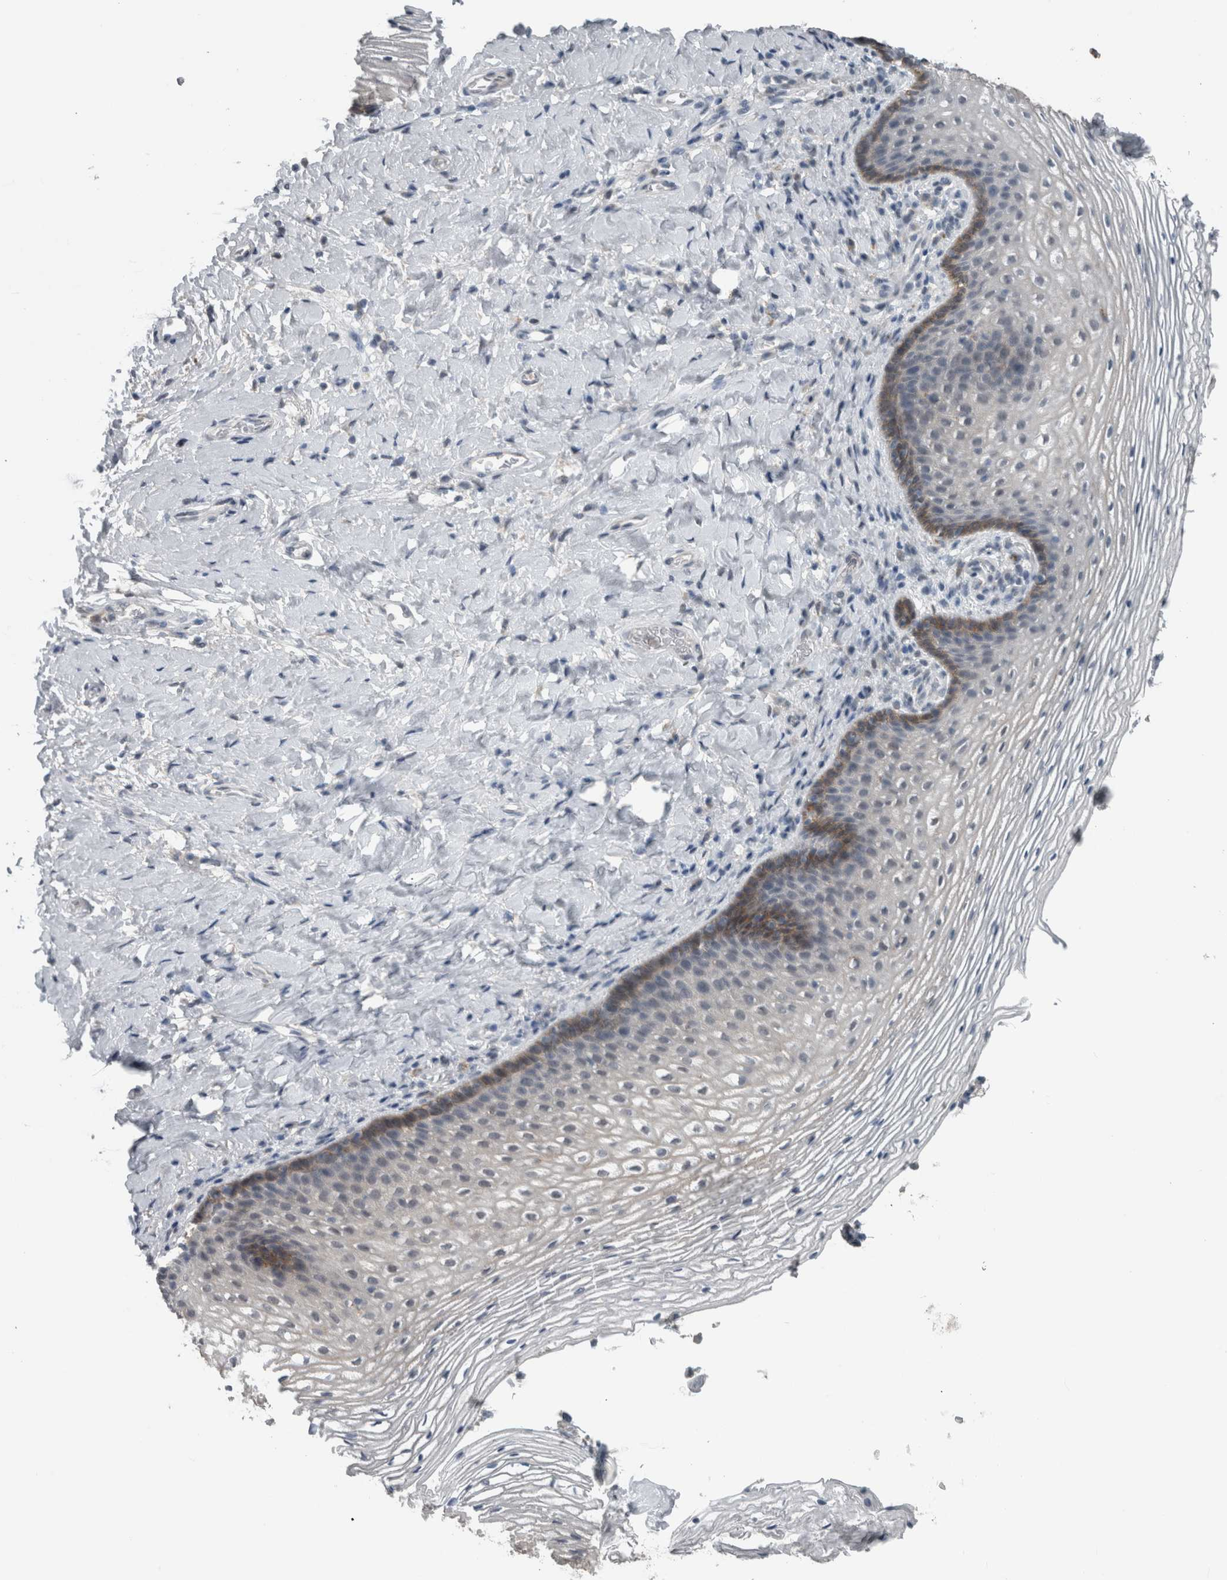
{"staining": {"intensity": "moderate", "quantity": "<25%", "location": "cytoplasmic/membranous"}, "tissue": "vagina", "cell_type": "Squamous epithelial cells", "image_type": "normal", "snomed": [{"axis": "morphology", "description": "Normal tissue, NOS"}, {"axis": "topography", "description": "Vagina"}], "caption": "Immunohistochemical staining of benign vagina displays moderate cytoplasmic/membranous protein positivity in about <25% of squamous epithelial cells.", "gene": "ACSF2", "patient": {"sex": "female", "age": 60}}